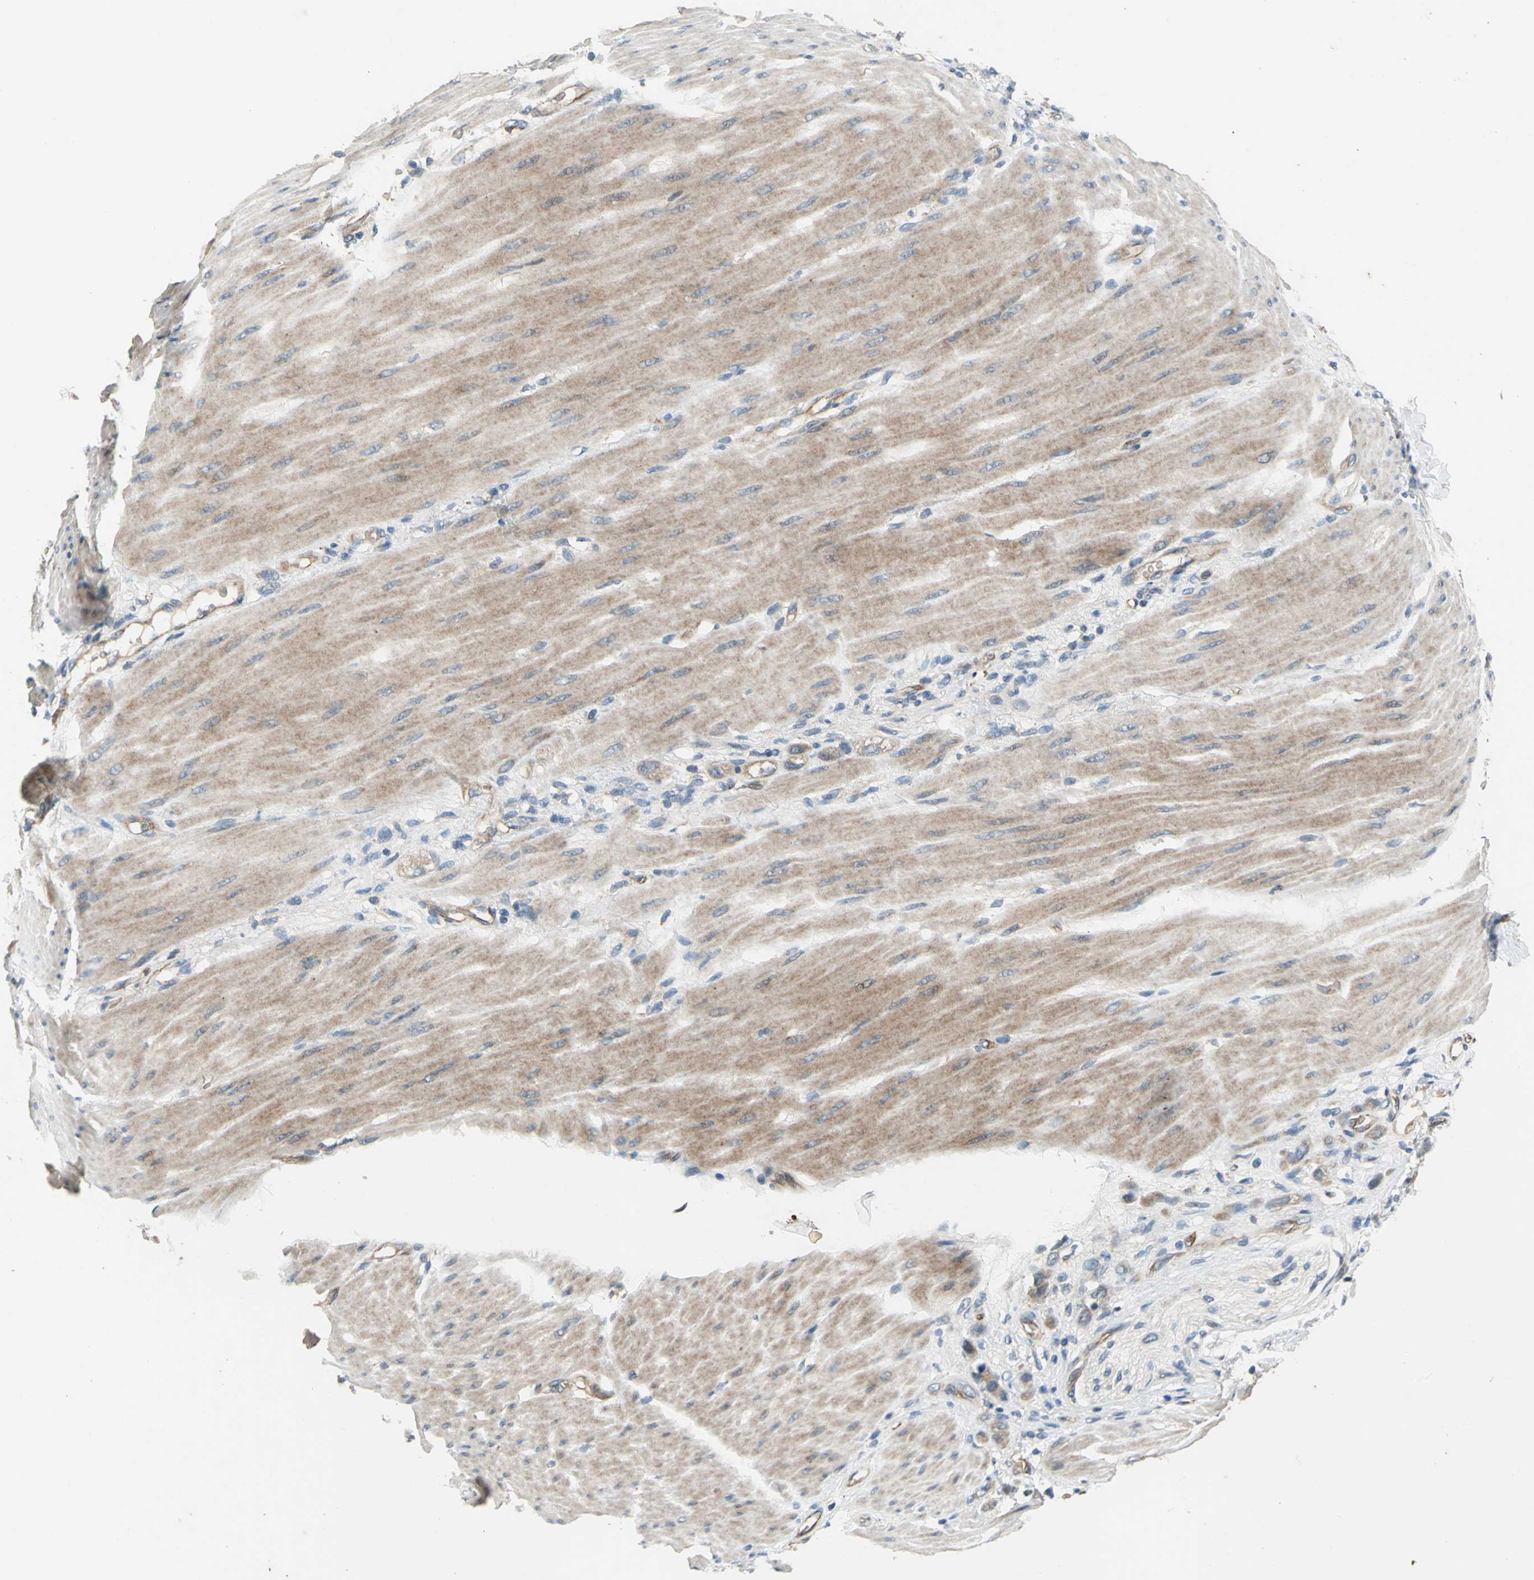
{"staining": {"intensity": "weak", "quantity": "25%-75%", "location": "cytoplasmic/membranous"}, "tissue": "stomach cancer", "cell_type": "Tumor cells", "image_type": "cancer", "snomed": [{"axis": "morphology", "description": "Normal tissue, NOS"}, {"axis": "morphology", "description": "Adenocarcinoma, NOS"}, {"axis": "topography", "description": "Stomach"}], "caption": "A brown stain highlights weak cytoplasmic/membranous positivity of a protein in human stomach adenocarcinoma tumor cells.", "gene": "EMCN", "patient": {"sex": "male", "age": 82}}